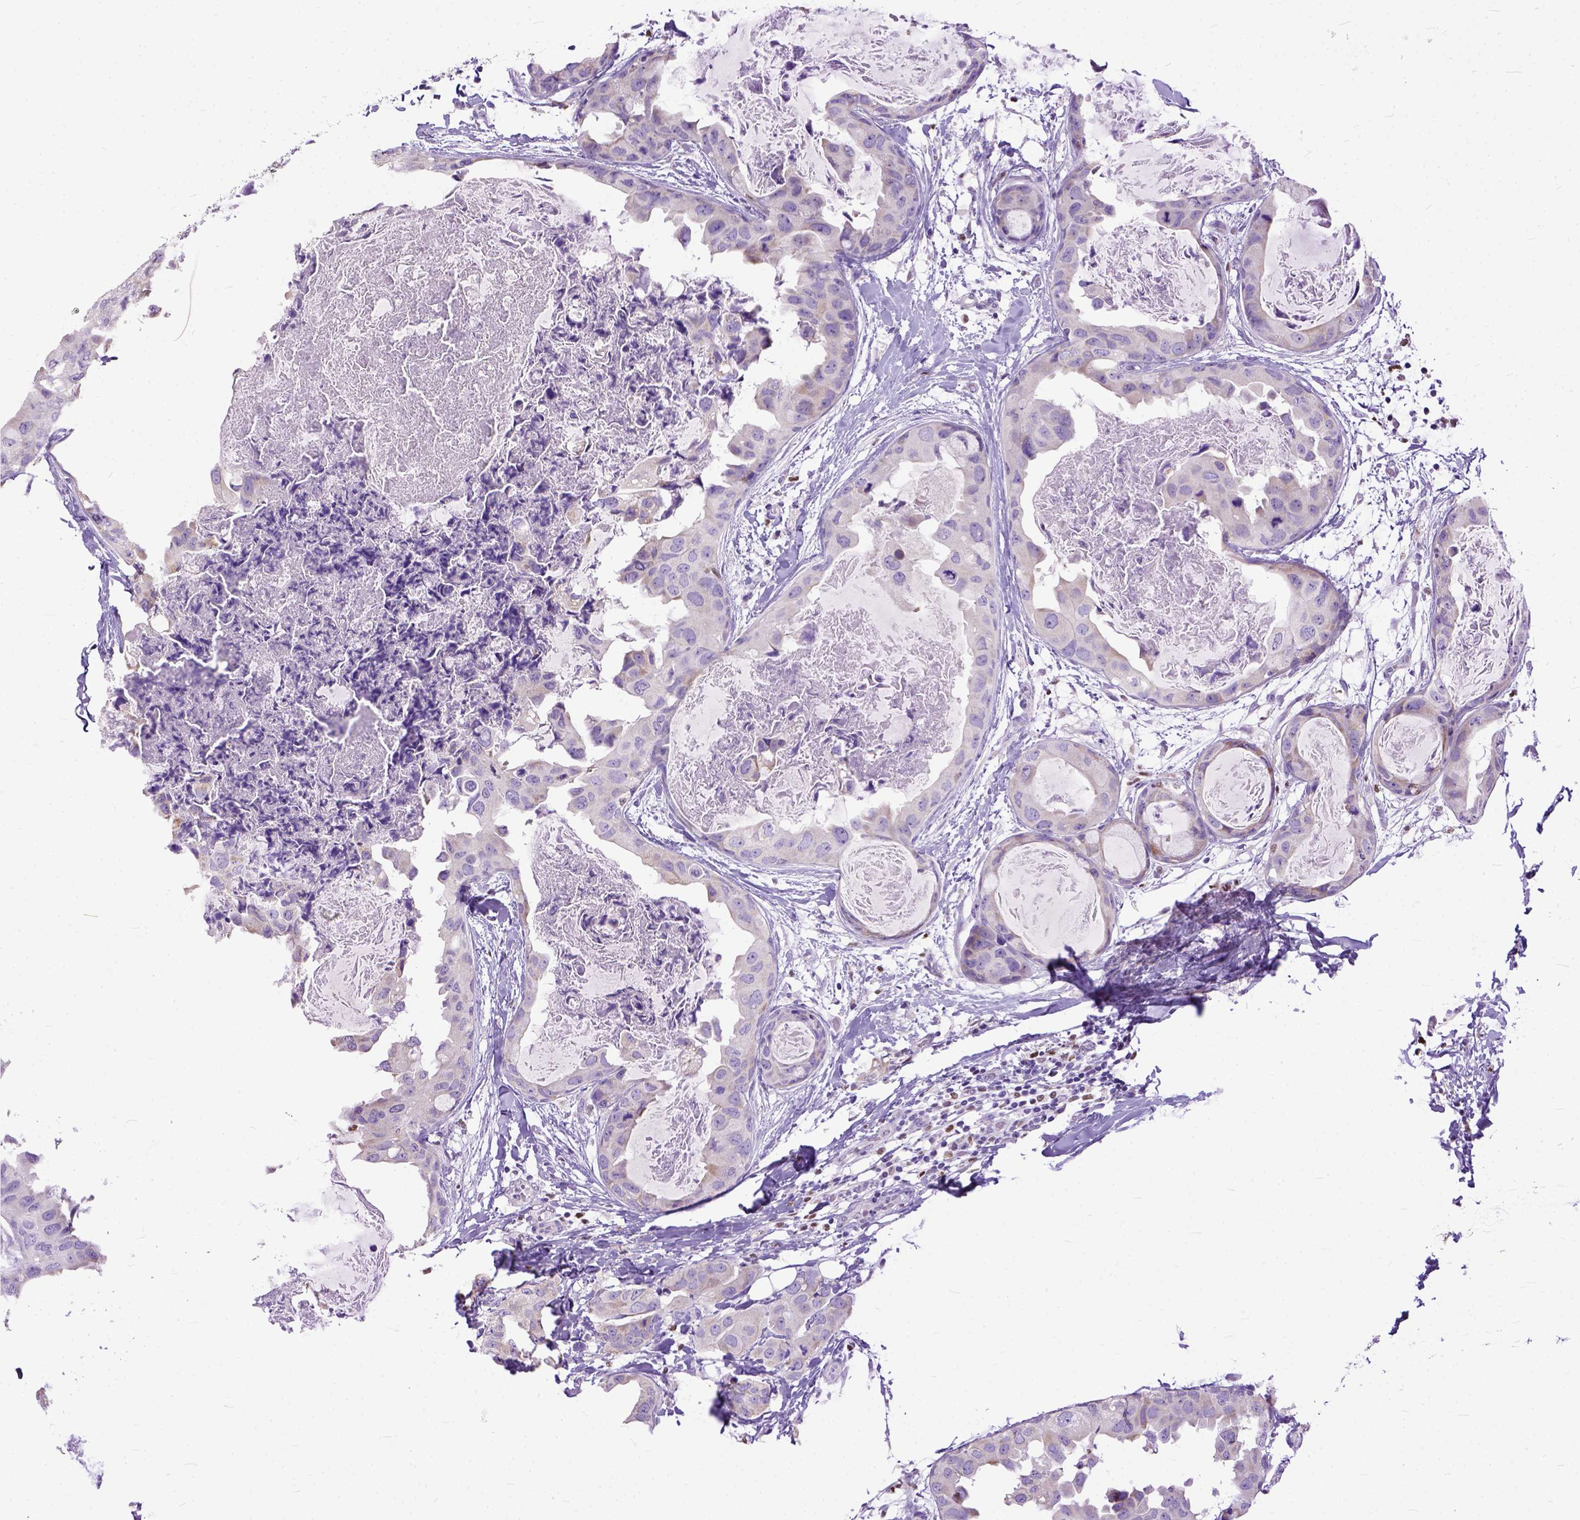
{"staining": {"intensity": "moderate", "quantity": "<25%", "location": "cytoplasmic/membranous"}, "tissue": "breast cancer", "cell_type": "Tumor cells", "image_type": "cancer", "snomed": [{"axis": "morphology", "description": "Normal tissue, NOS"}, {"axis": "morphology", "description": "Duct carcinoma"}, {"axis": "topography", "description": "Breast"}], "caption": "Breast intraductal carcinoma tissue displays moderate cytoplasmic/membranous staining in approximately <25% of tumor cells, visualized by immunohistochemistry. The staining is performed using DAB (3,3'-diaminobenzidine) brown chromogen to label protein expression. The nuclei are counter-stained blue using hematoxylin.", "gene": "CRB1", "patient": {"sex": "female", "age": 40}}